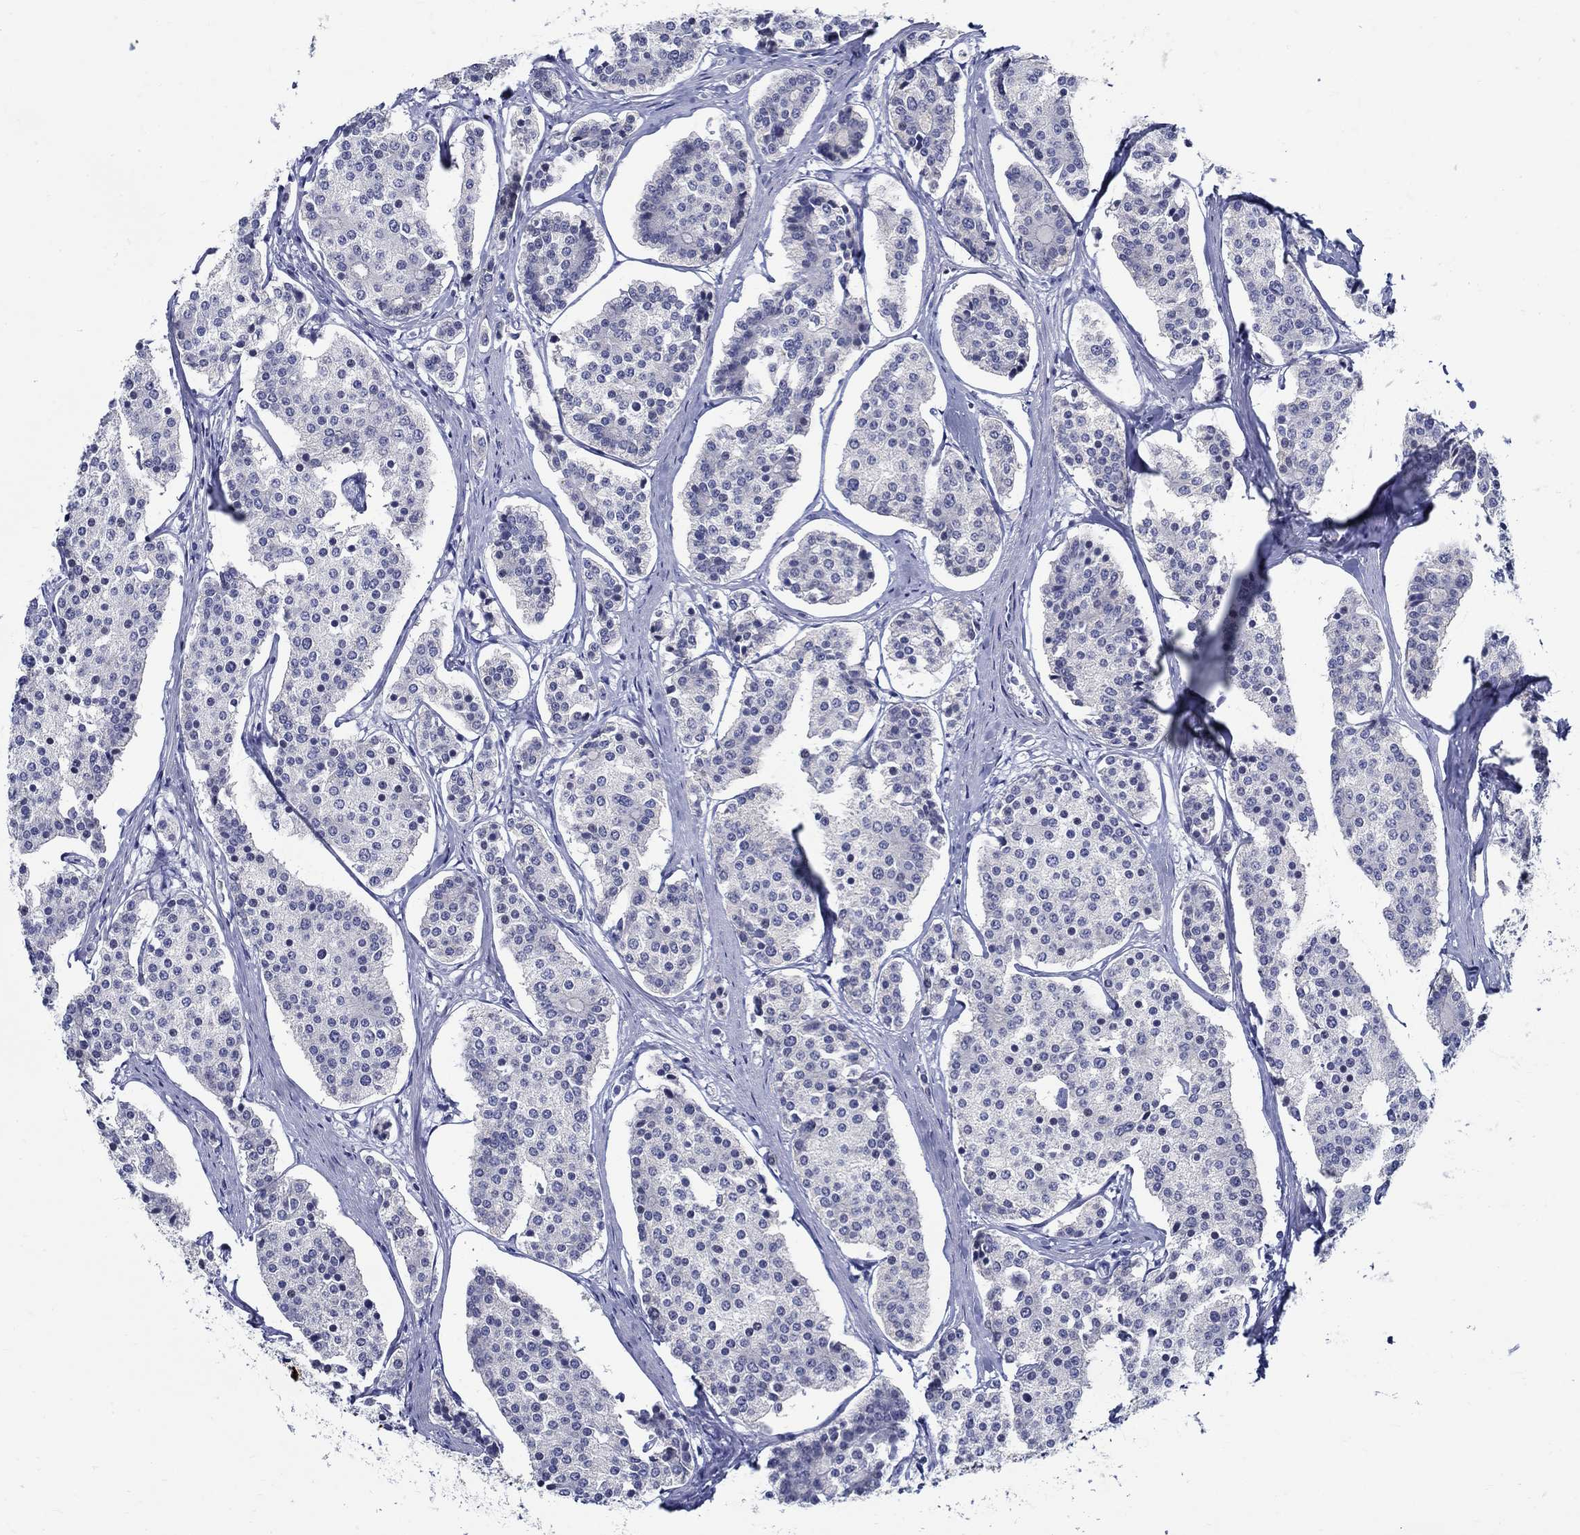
{"staining": {"intensity": "negative", "quantity": "none", "location": "none"}, "tissue": "carcinoid", "cell_type": "Tumor cells", "image_type": "cancer", "snomed": [{"axis": "morphology", "description": "Carcinoid, malignant, NOS"}, {"axis": "topography", "description": "Small intestine"}], "caption": "Immunohistochemistry image of neoplastic tissue: human carcinoid stained with DAB shows no significant protein staining in tumor cells.", "gene": "BSPRY", "patient": {"sex": "female", "age": 65}}